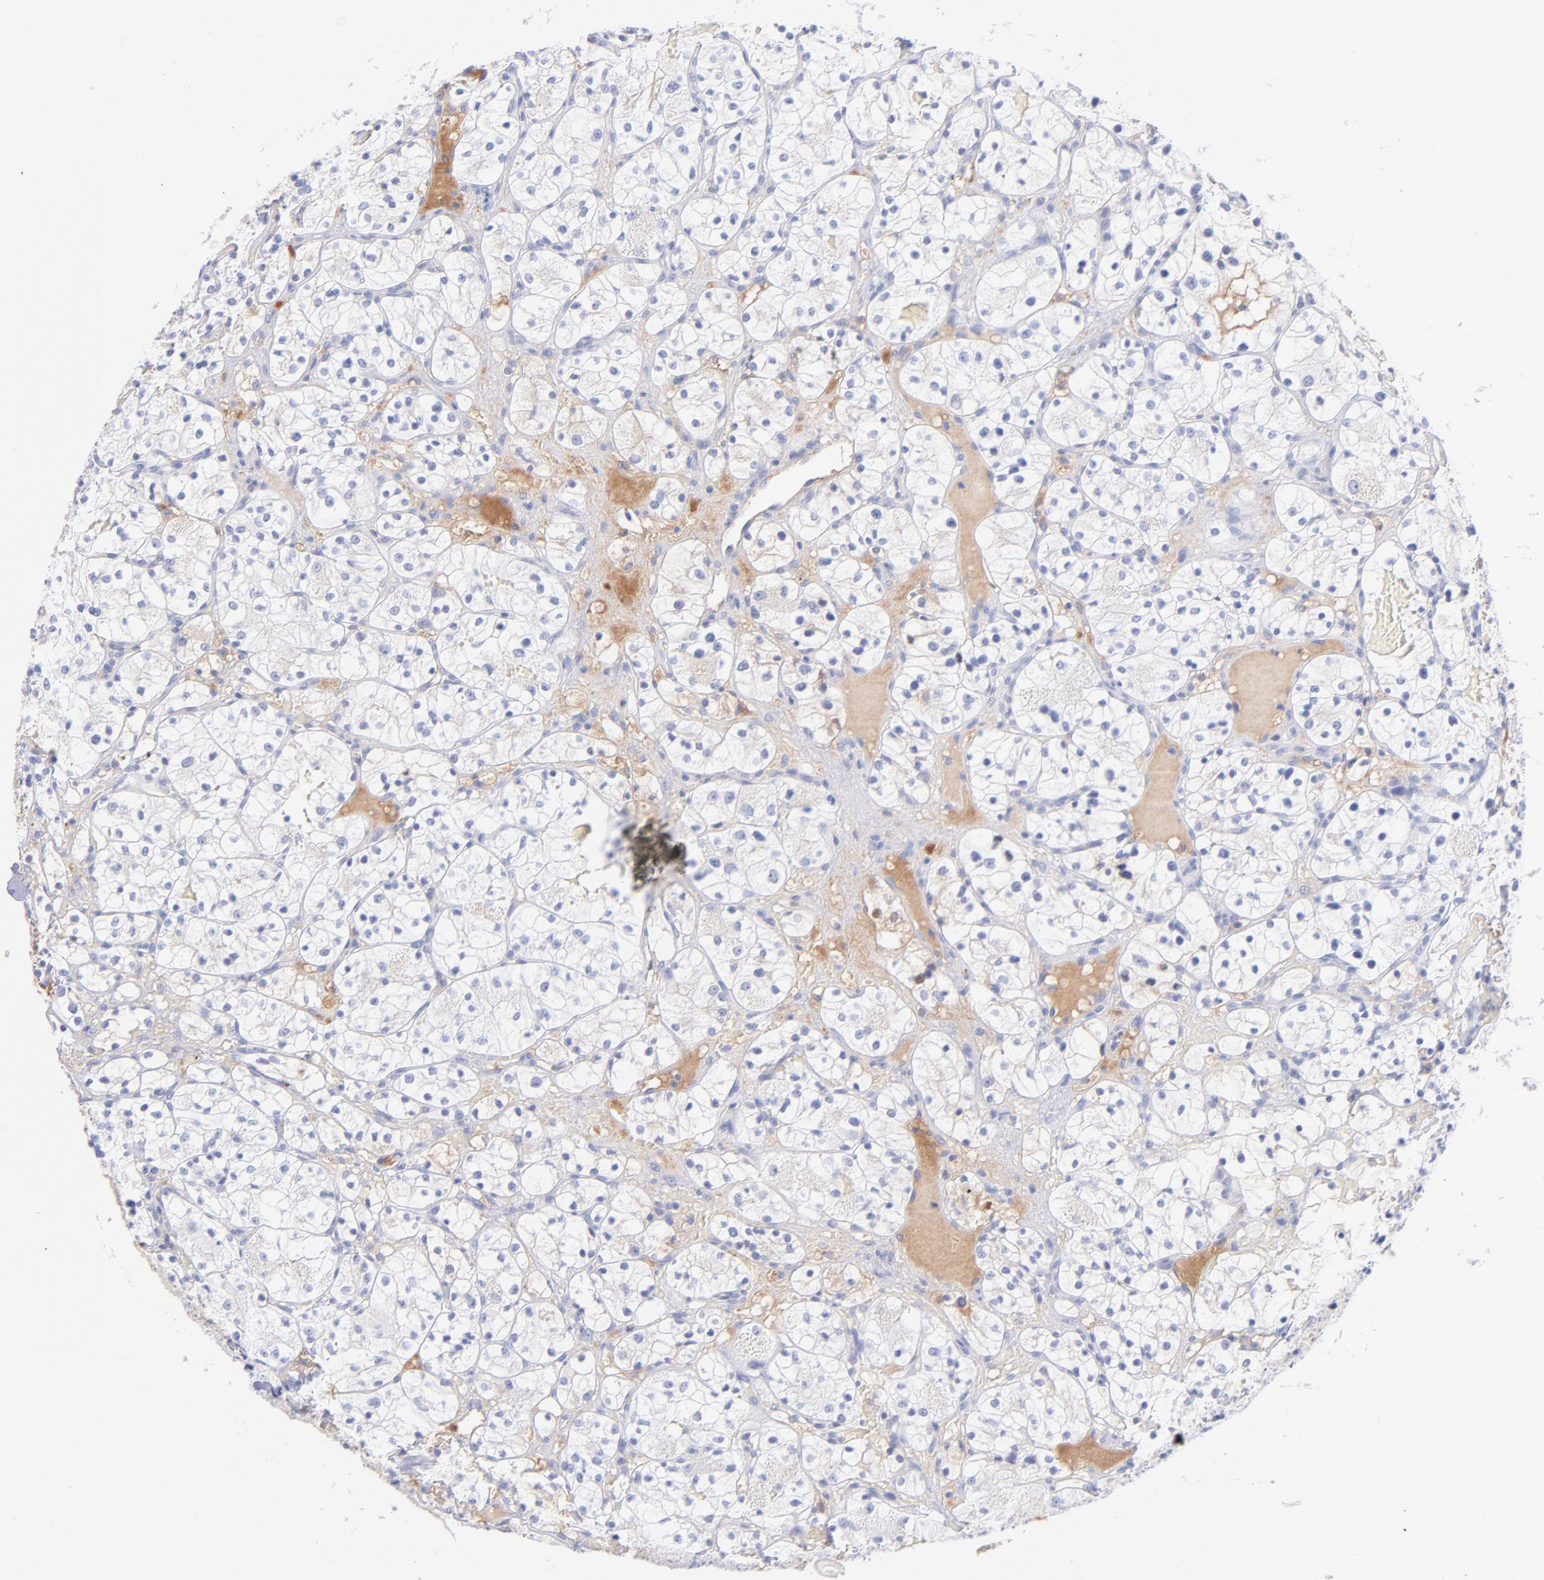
{"staining": {"intensity": "negative", "quantity": "none", "location": "none"}, "tissue": "renal cancer", "cell_type": "Tumor cells", "image_type": "cancer", "snomed": [{"axis": "morphology", "description": "Adenocarcinoma, NOS"}, {"axis": "topography", "description": "Kidney"}], "caption": "Tumor cells are negative for protein expression in human adenocarcinoma (renal).", "gene": "HP", "patient": {"sex": "female", "age": 60}}